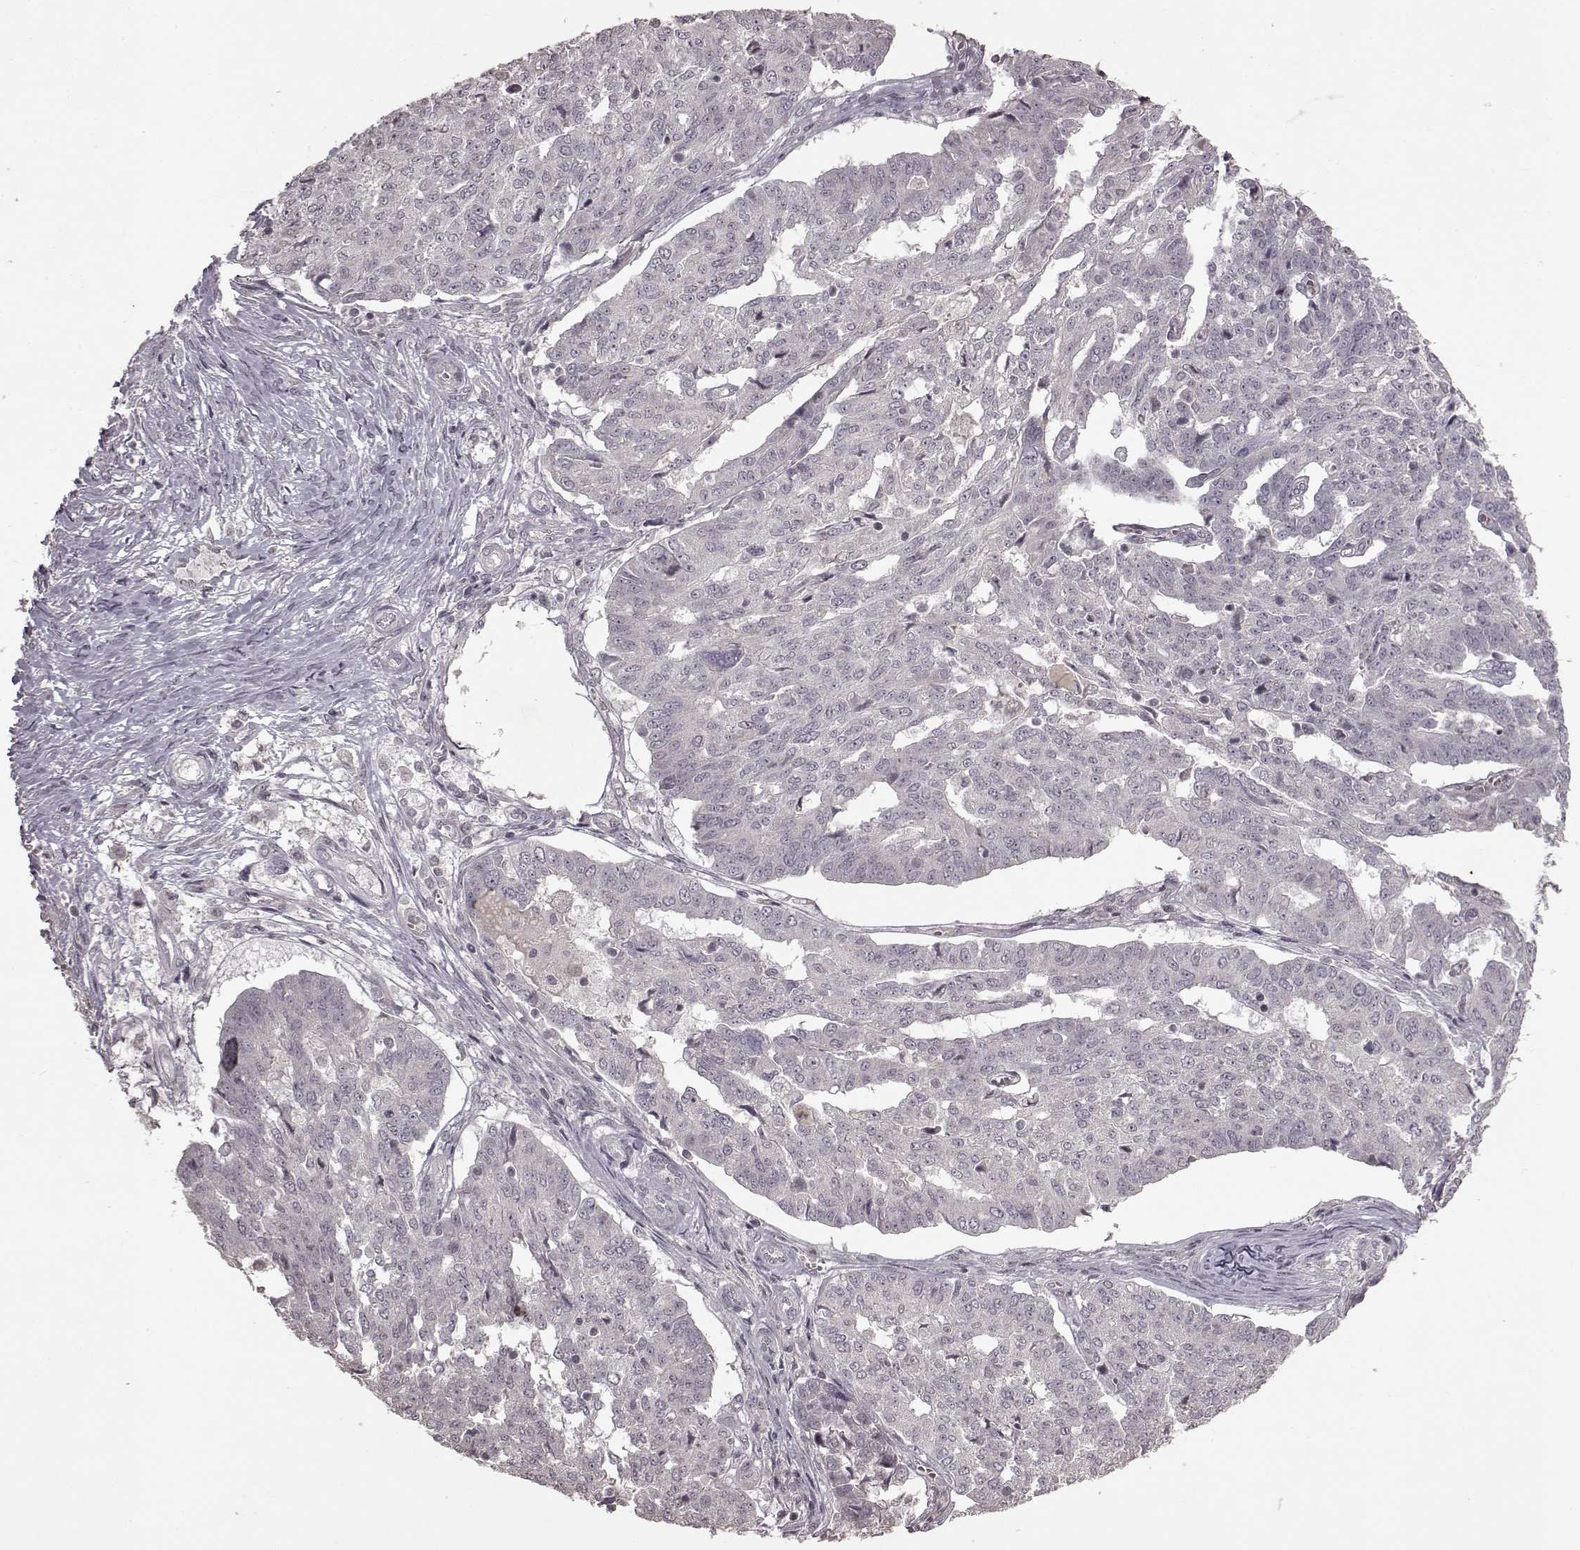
{"staining": {"intensity": "negative", "quantity": "none", "location": "none"}, "tissue": "ovarian cancer", "cell_type": "Tumor cells", "image_type": "cancer", "snomed": [{"axis": "morphology", "description": "Cystadenocarcinoma, serous, NOS"}, {"axis": "topography", "description": "Ovary"}], "caption": "DAB (3,3'-diaminobenzidine) immunohistochemical staining of human ovarian serous cystadenocarcinoma shows no significant positivity in tumor cells.", "gene": "LHB", "patient": {"sex": "female", "age": 67}}